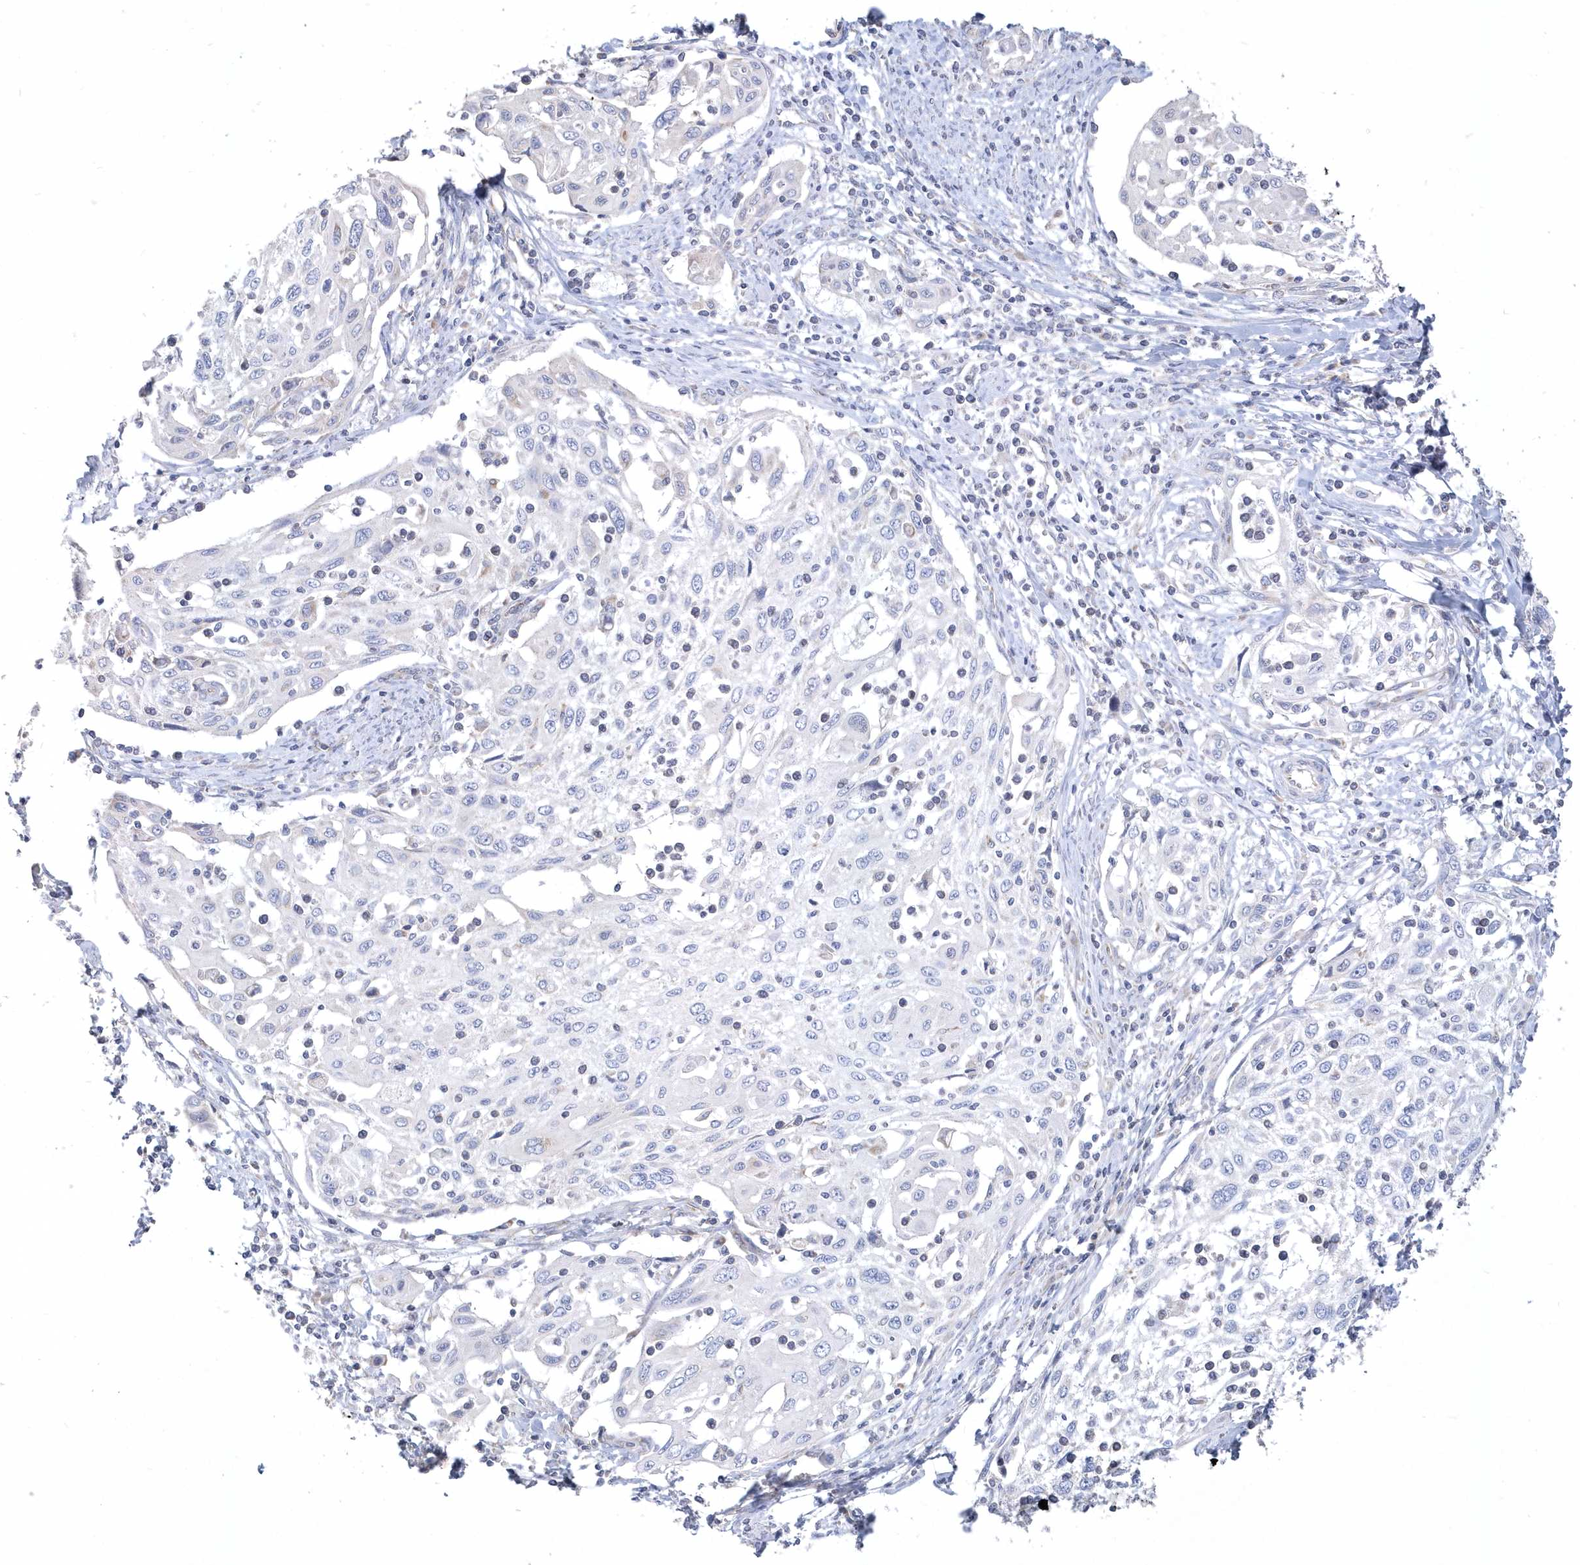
{"staining": {"intensity": "negative", "quantity": "none", "location": "none"}, "tissue": "cervical cancer", "cell_type": "Tumor cells", "image_type": "cancer", "snomed": [{"axis": "morphology", "description": "Squamous cell carcinoma, NOS"}, {"axis": "topography", "description": "Cervix"}], "caption": "Immunohistochemistry photomicrograph of cervical cancer stained for a protein (brown), which reveals no expression in tumor cells.", "gene": "DGAT1", "patient": {"sex": "female", "age": 70}}